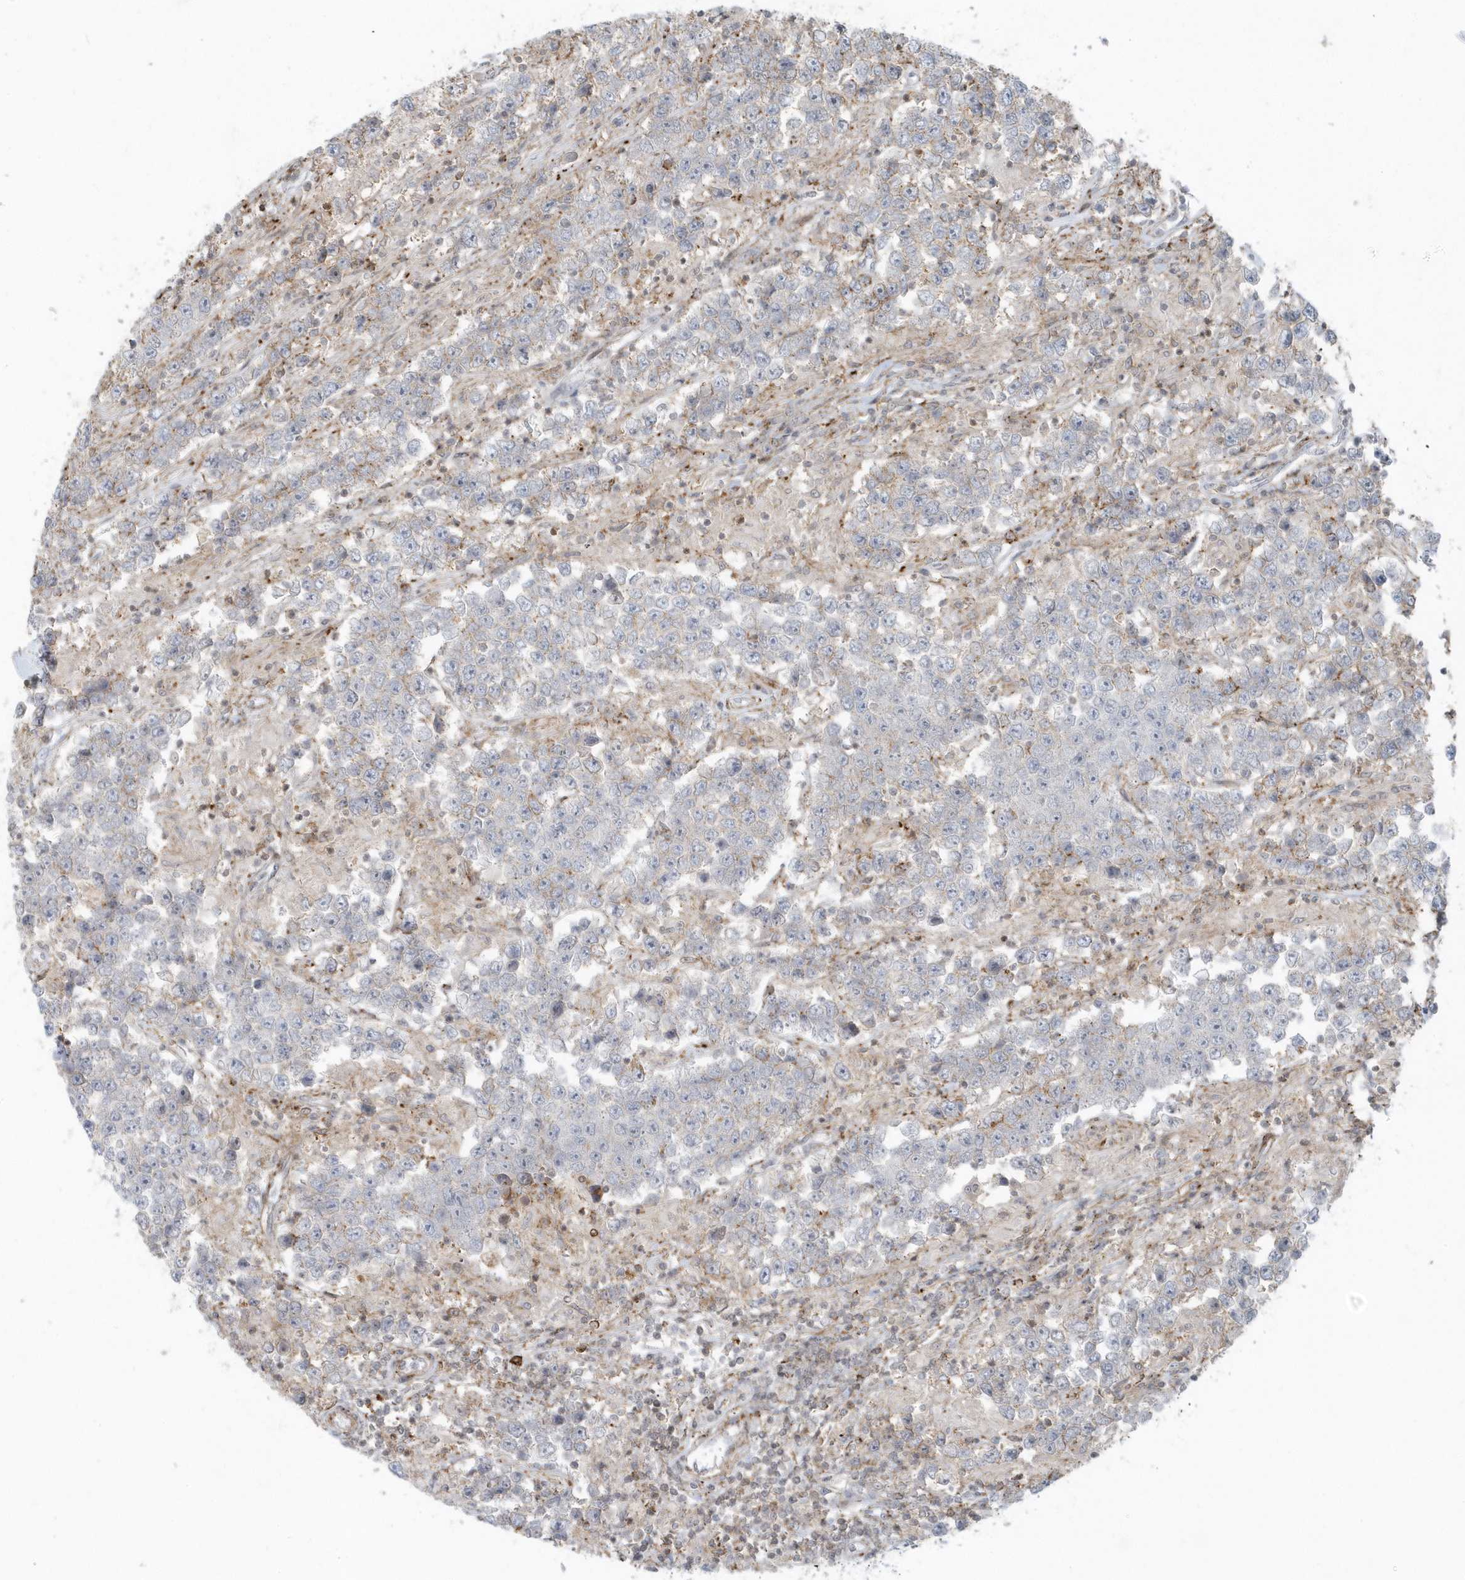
{"staining": {"intensity": "negative", "quantity": "none", "location": "none"}, "tissue": "testis cancer", "cell_type": "Tumor cells", "image_type": "cancer", "snomed": [{"axis": "morphology", "description": "Normal tissue, NOS"}, {"axis": "morphology", "description": "Urothelial carcinoma, High grade"}, {"axis": "morphology", "description": "Seminoma, NOS"}, {"axis": "morphology", "description": "Carcinoma, Embryonal, NOS"}, {"axis": "topography", "description": "Urinary bladder"}, {"axis": "topography", "description": "Testis"}], "caption": "Immunohistochemical staining of human testis cancer exhibits no significant positivity in tumor cells.", "gene": "CACNB2", "patient": {"sex": "male", "age": 41}}